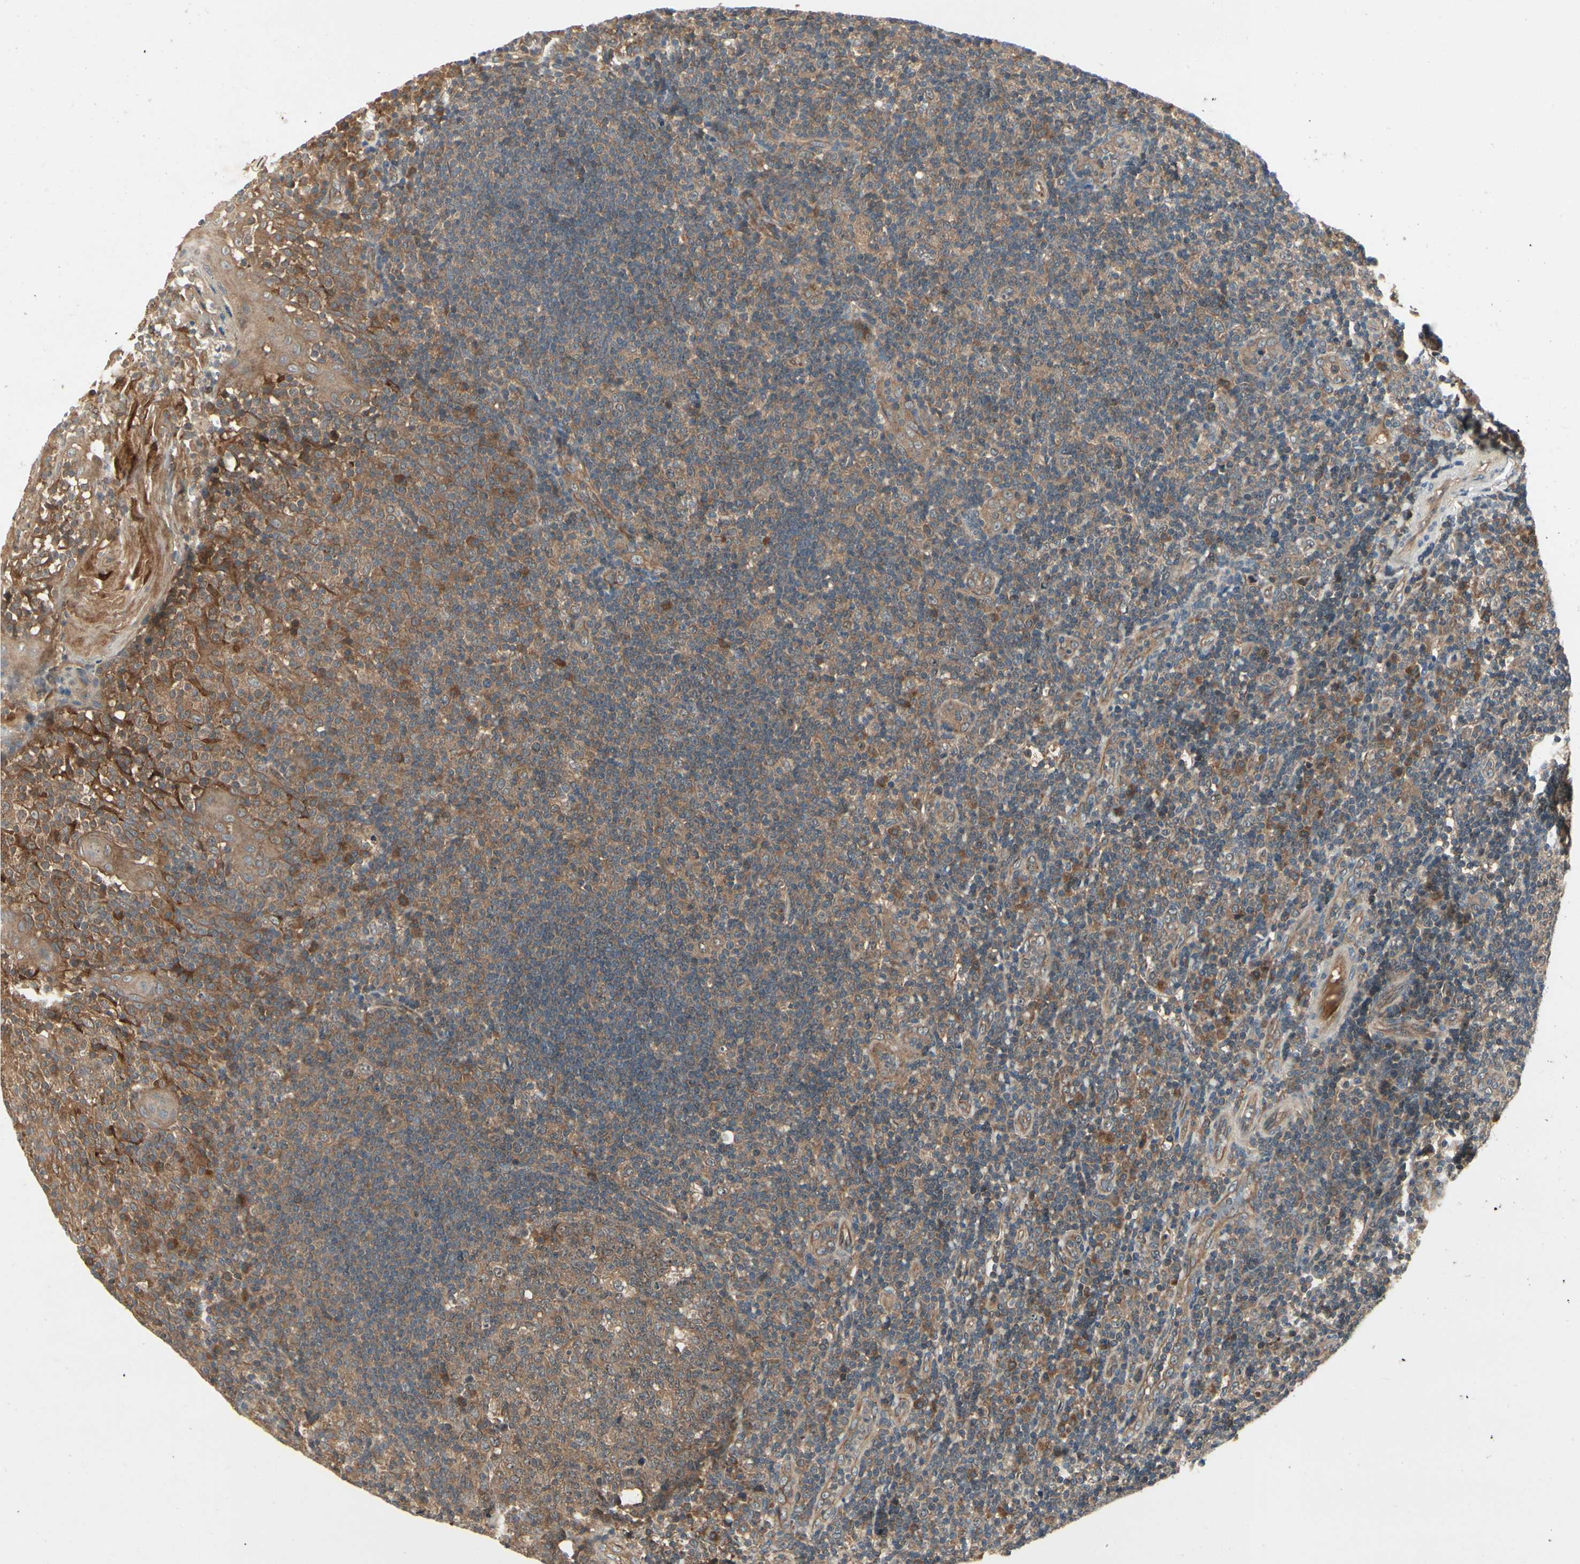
{"staining": {"intensity": "moderate", "quantity": ">75%", "location": "cytoplasmic/membranous"}, "tissue": "tonsil", "cell_type": "Germinal center cells", "image_type": "normal", "snomed": [{"axis": "morphology", "description": "Normal tissue, NOS"}, {"axis": "topography", "description": "Tonsil"}], "caption": "This photomicrograph displays benign tonsil stained with immunohistochemistry to label a protein in brown. The cytoplasmic/membranous of germinal center cells show moderate positivity for the protein. Nuclei are counter-stained blue.", "gene": "RNF14", "patient": {"sex": "female", "age": 40}}